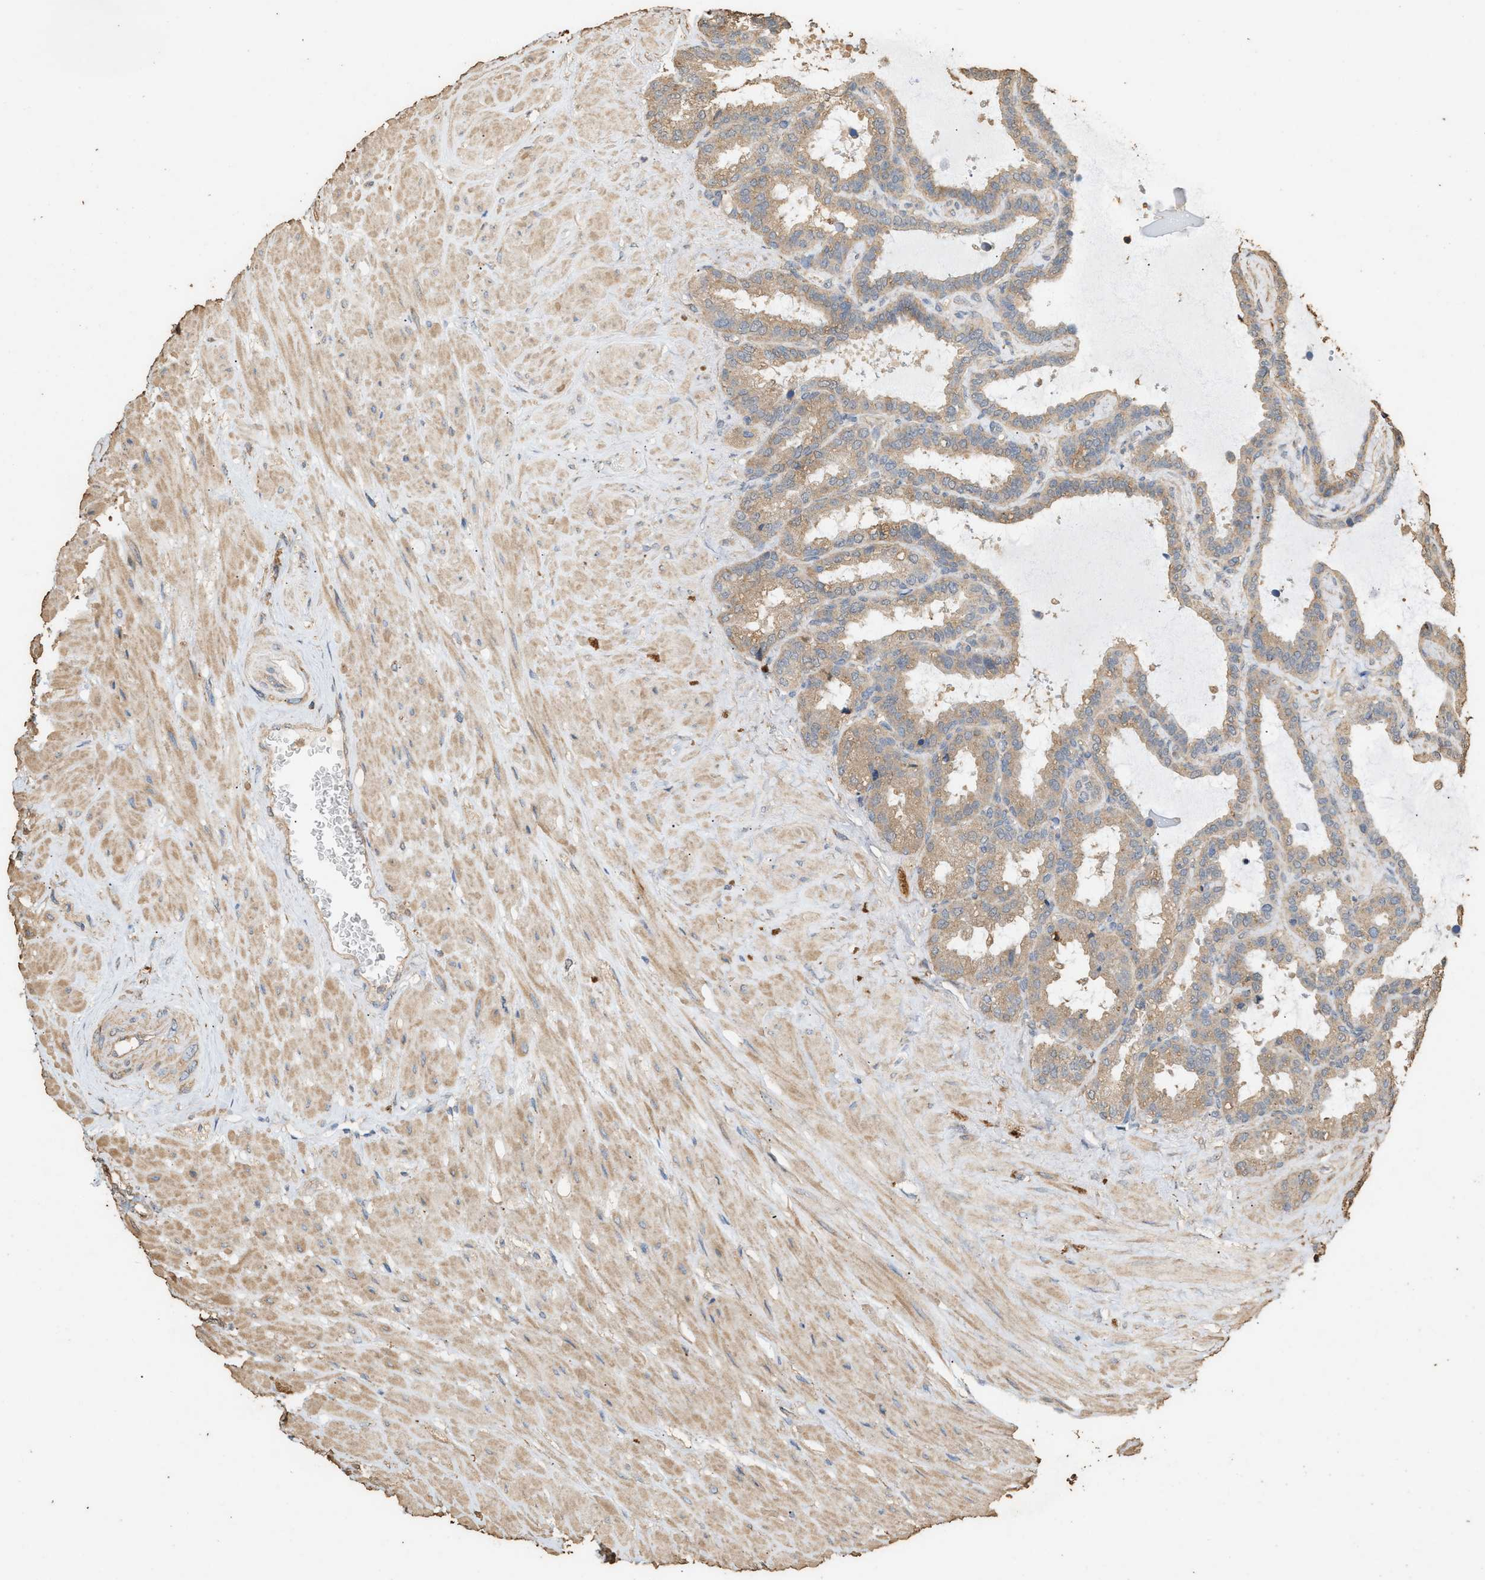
{"staining": {"intensity": "weak", "quantity": ">75%", "location": "cytoplasmic/membranous"}, "tissue": "seminal vesicle", "cell_type": "Glandular cells", "image_type": "normal", "snomed": [{"axis": "morphology", "description": "Normal tissue, NOS"}, {"axis": "topography", "description": "Seminal veicle"}], "caption": "Immunohistochemical staining of unremarkable human seminal vesicle shows low levels of weak cytoplasmic/membranous positivity in about >75% of glandular cells.", "gene": "DCAF7", "patient": {"sex": "male", "age": 46}}